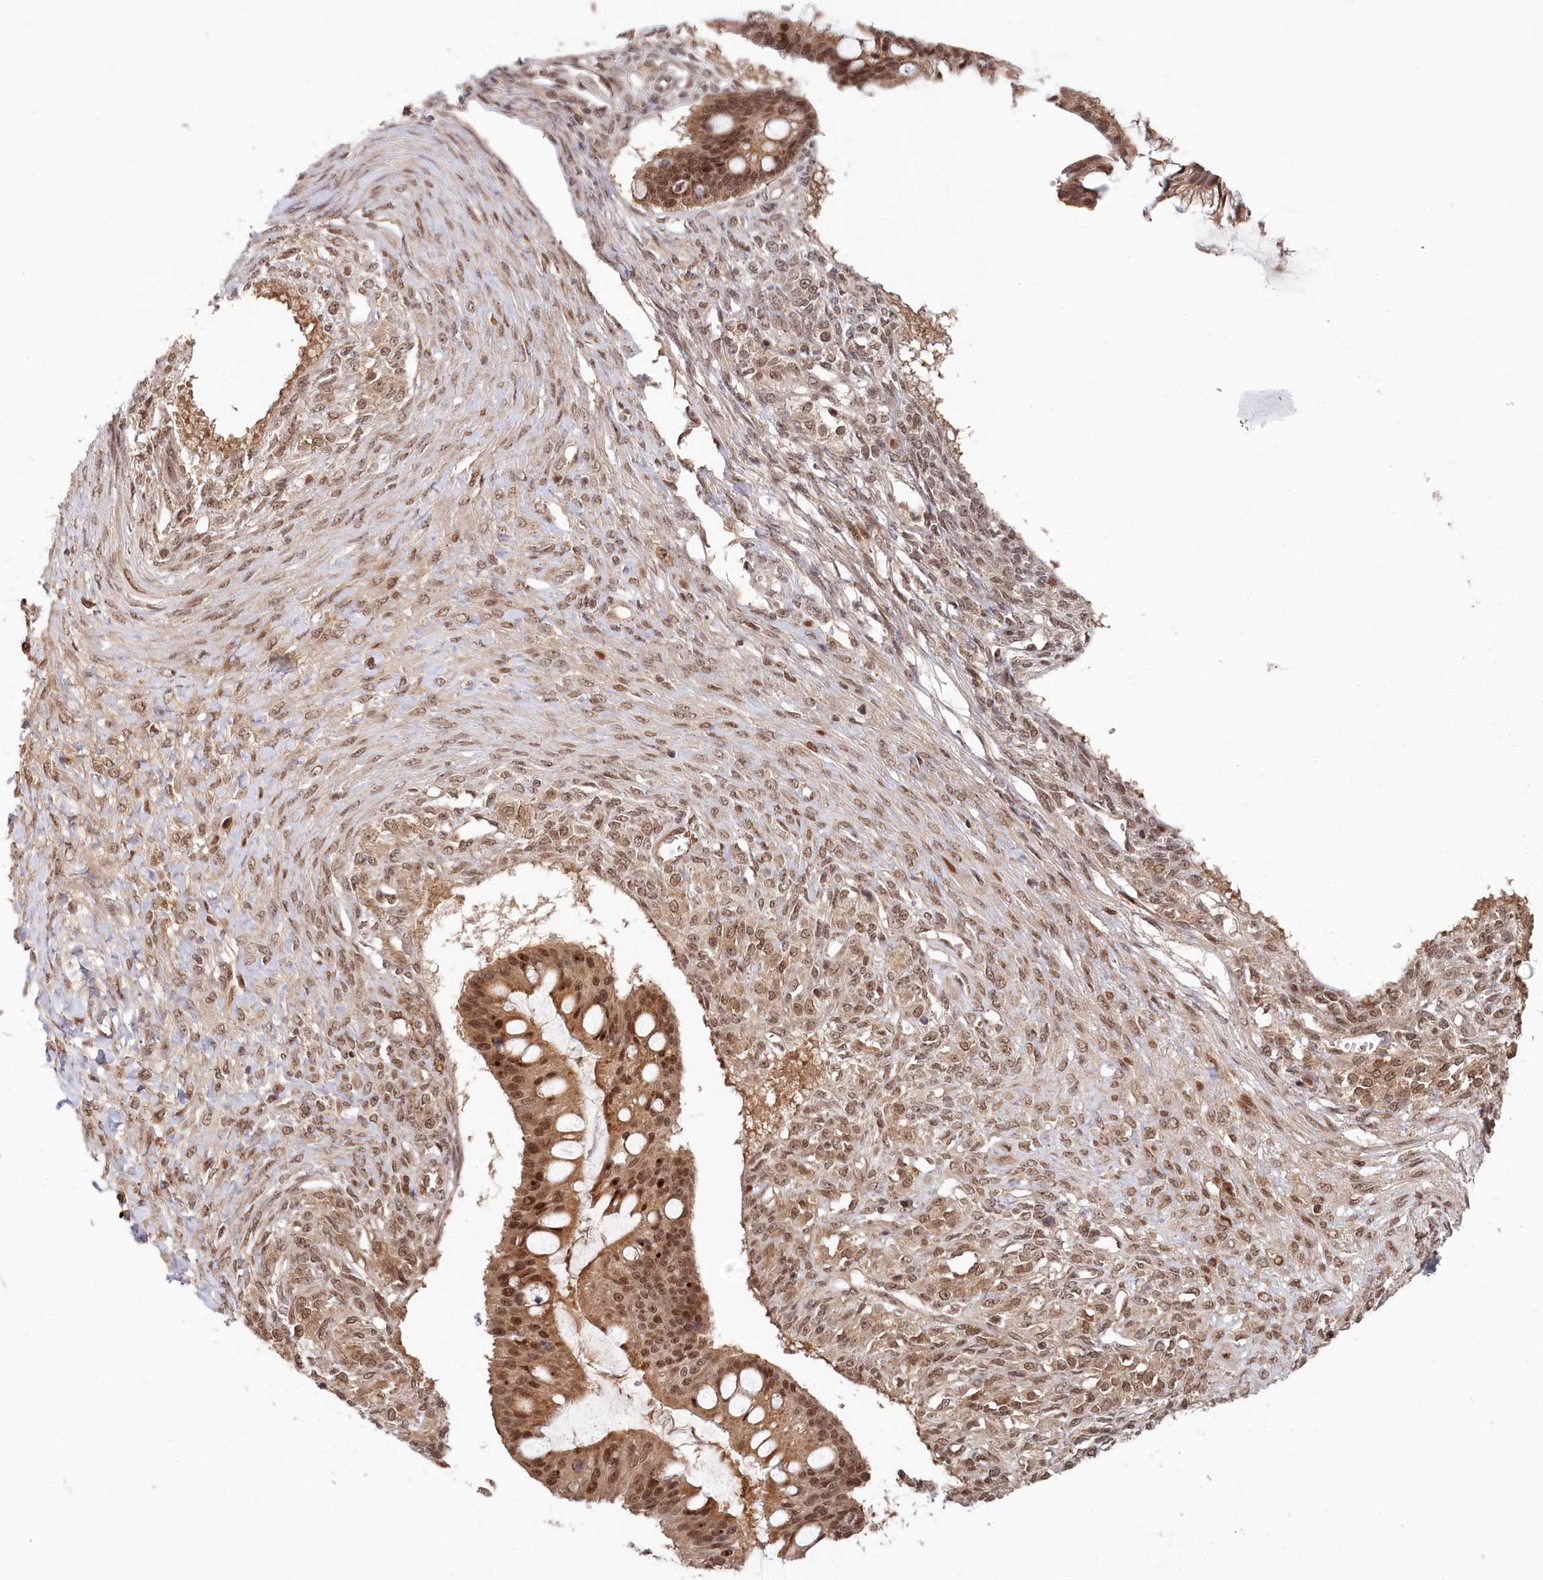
{"staining": {"intensity": "moderate", "quantity": ">75%", "location": "nuclear"}, "tissue": "ovarian cancer", "cell_type": "Tumor cells", "image_type": "cancer", "snomed": [{"axis": "morphology", "description": "Cystadenocarcinoma, mucinous, NOS"}, {"axis": "topography", "description": "Ovary"}], "caption": "Mucinous cystadenocarcinoma (ovarian) stained with a brown dye shows moderate nuclear positive staining in about >75% of tumor cells.", "gene": "WAPL", "patient": {"sex": "female", "age": 73}}